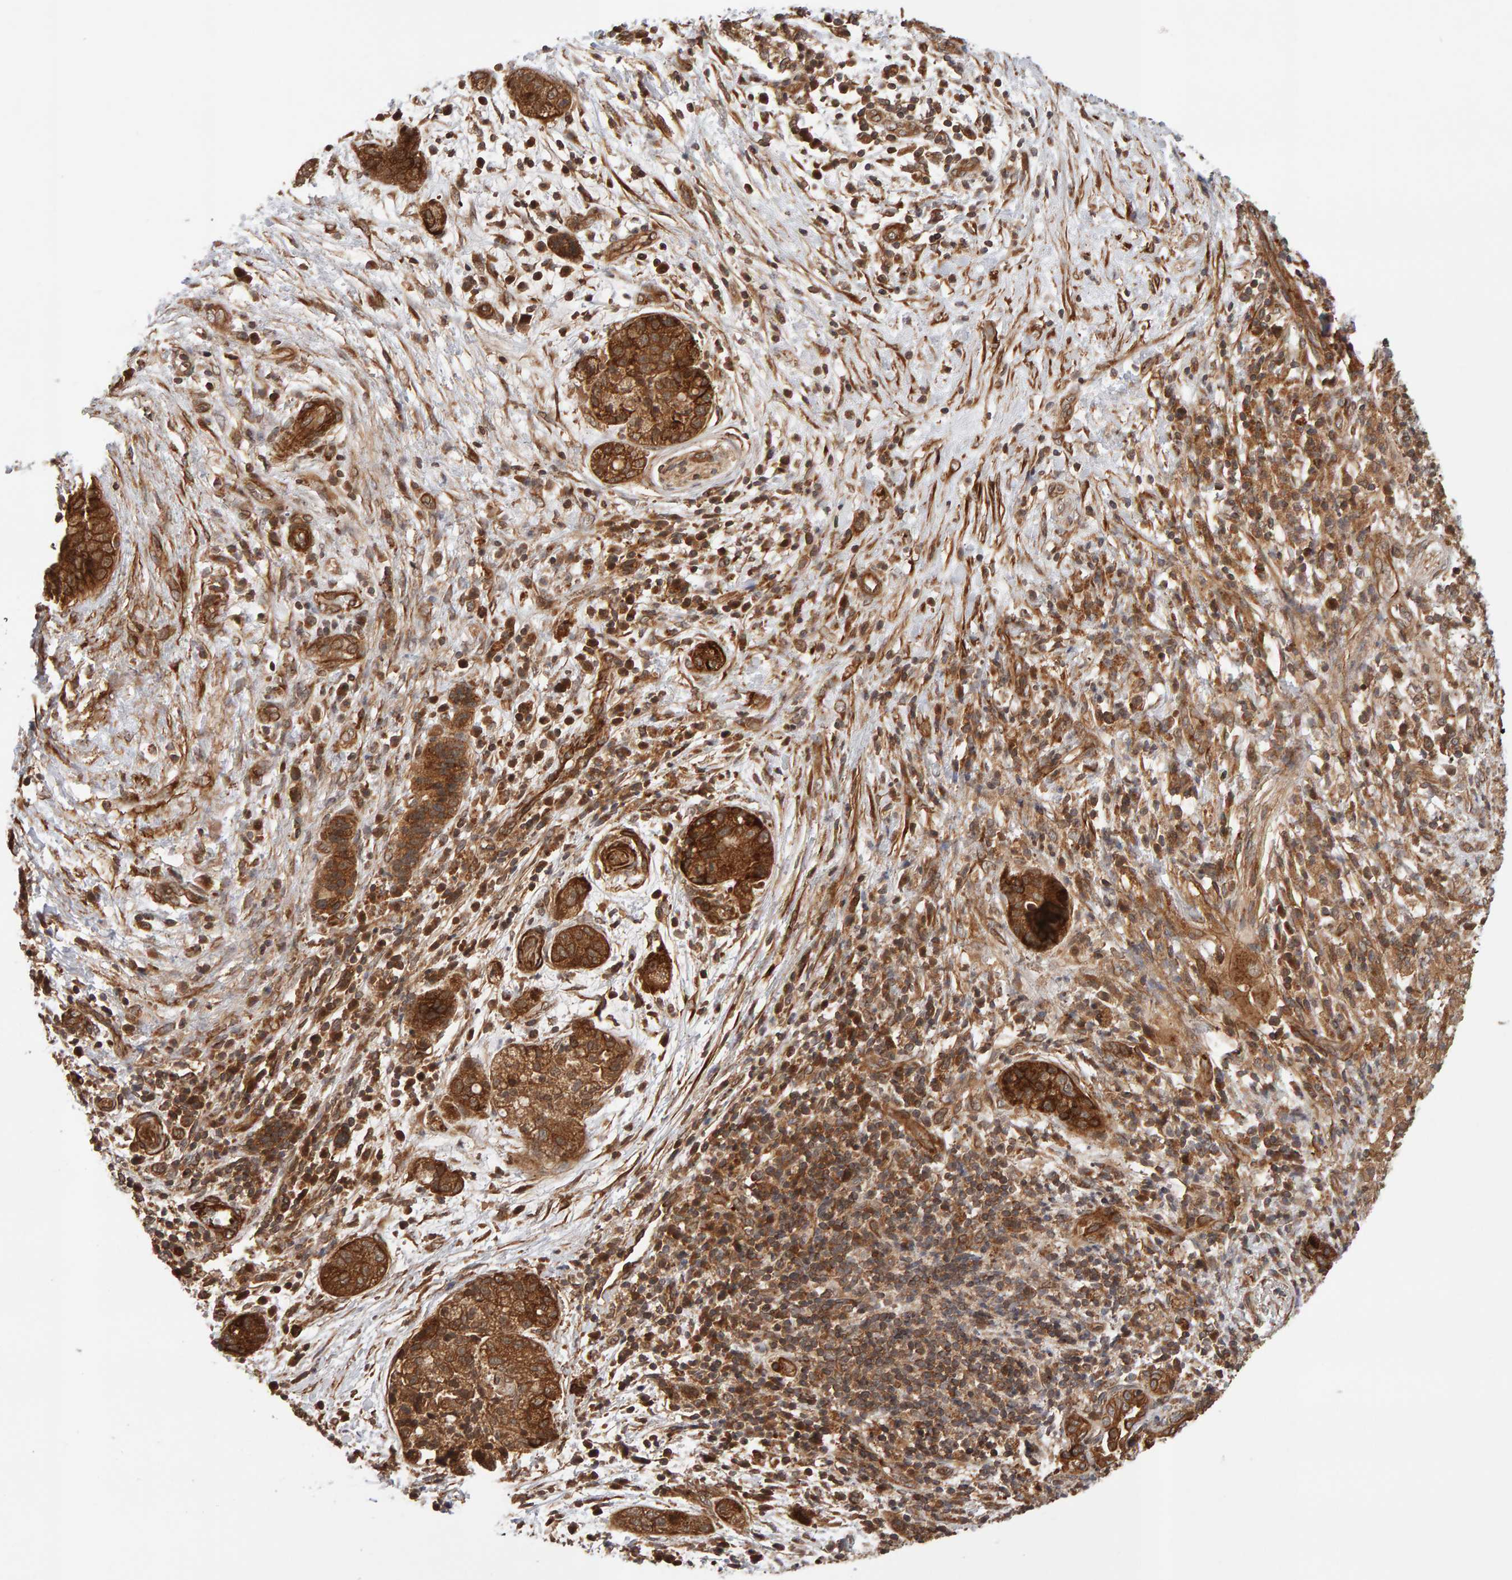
{"staining": {"intensity": "moderate", "quantity": ">75%", "location": "cytoplasmic/membranous"}, "tissue": "pancreatic cancer", "cell_type": "Tumor cells", "image_type": "cancer", "snomed": [{"axis": "morphology", "description": "Adenocarcinoma, NOS"}, {"axis": "topography", "description": "Pancreas"}], "caption": "The micrograph reveals a brown stain indicating the presence of a protein in the cytoplasmic/membranous of tumor cells in adenocarcinoma (pancreatic). The staining was performed using DAB to visualize the protein expression in brown, while the nuclei were stained in blue with hematoxylin (Magnification: 20x).", "gene": "SYNRG", "patient": {"sex": "female", "age": 78}}